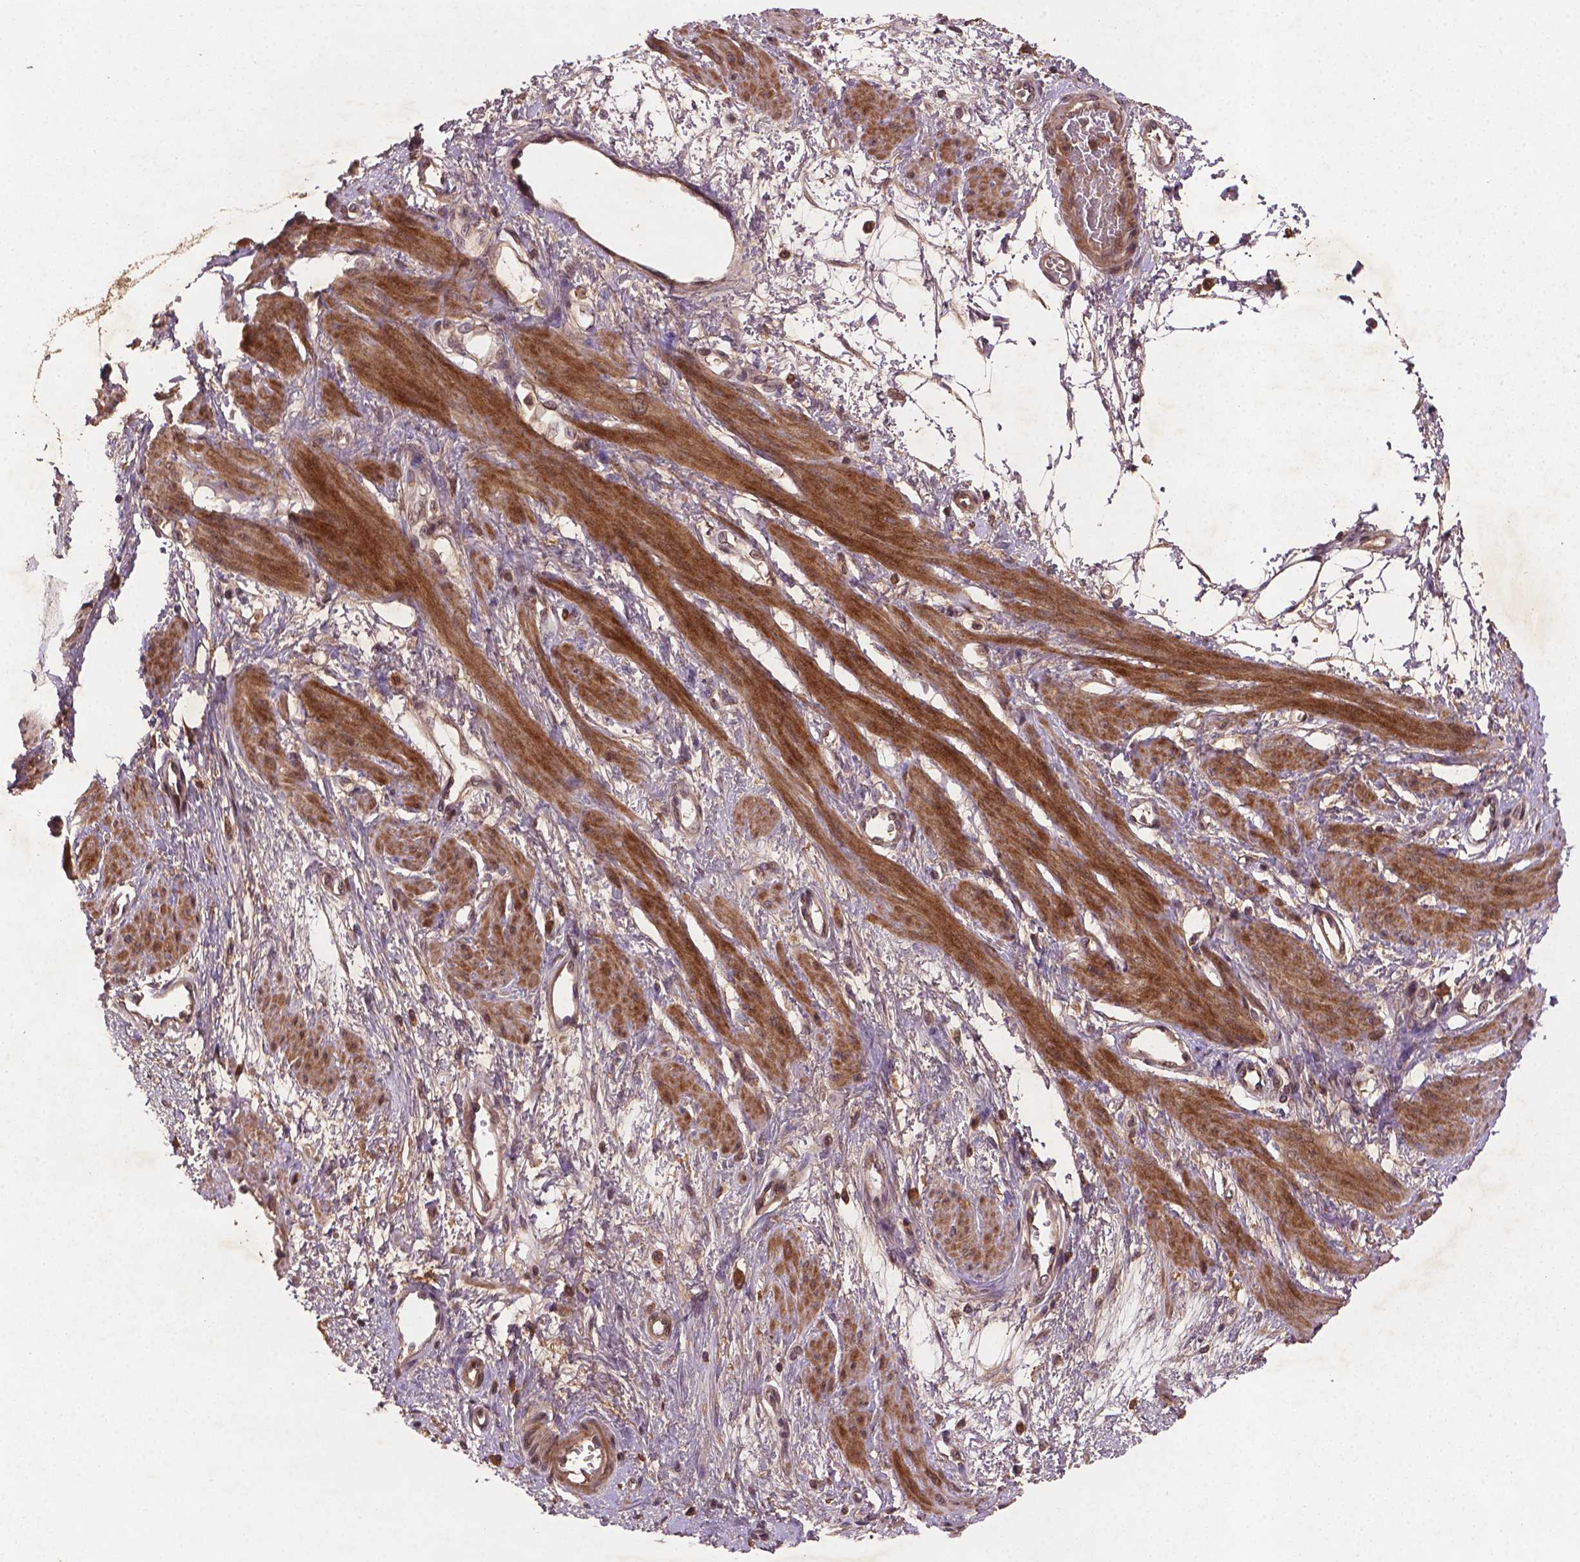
{"staining": {"intensity": "strong", "quantity": ">75%", "location": "cytoplasmic/membranous"}, "tissue": "smooth muscle", "cell_type": "Smooth muscle cells", "image_type": "normal", "snomed": [{"axis": "morphology", "description": "Normal tissue, NOS"}, {"axis": "topography", "description": "Smooth muscle"}, {"axis": "topography", "description": "Uterus"}], "caption": "Protein expression analysis of benign smooth muscle demonstrates strong cytoplasmic/membranous staining in about >75% of smooth muscle cells.", "gene": "NIPAL2", "patient": {"sex": "female", "age": 39}}